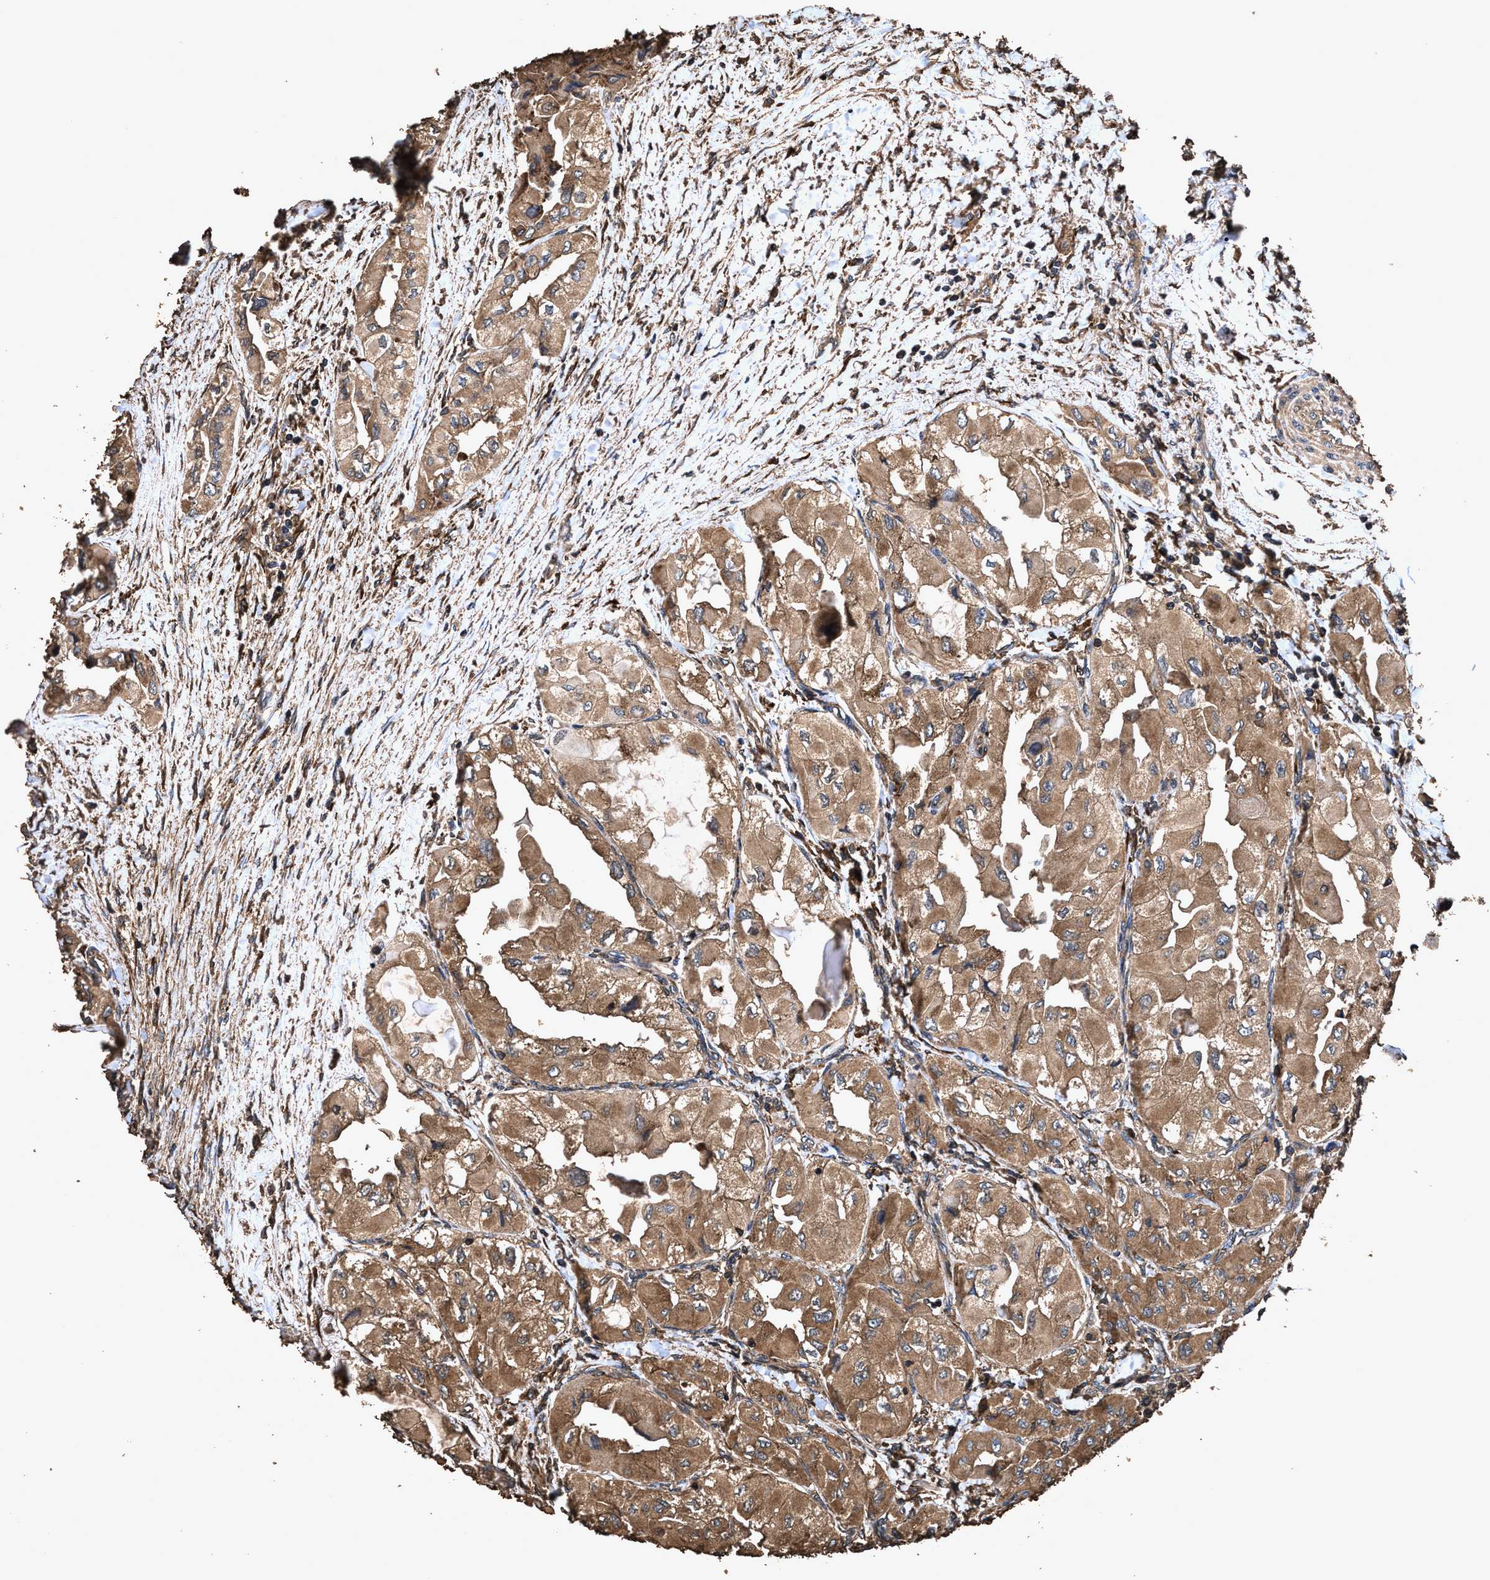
{"staining": {"intensity": "moderate", "quantity": ">75%", "location": "cytoplasmic/membranous"}, "tissue": "thyroid cancer", "cell_type": "Tumor cells", "image_type": "cancer", "snomed": [{"axis": "morphology", "description": "Papillary adenocarcinoma, NOS"}, {"axis": "topography", "description": "Thyroid gland"}], "caption": "Approximately >75% of tumor cells in human thyroid cancer (papillary adenocarcinoma) display moderate cytoplasmic/membranous protein positivity as visualized by brown immunohistochemical staining.", "gene": "ZMYND19", "patient": {"sex": "female", "age": 59}}